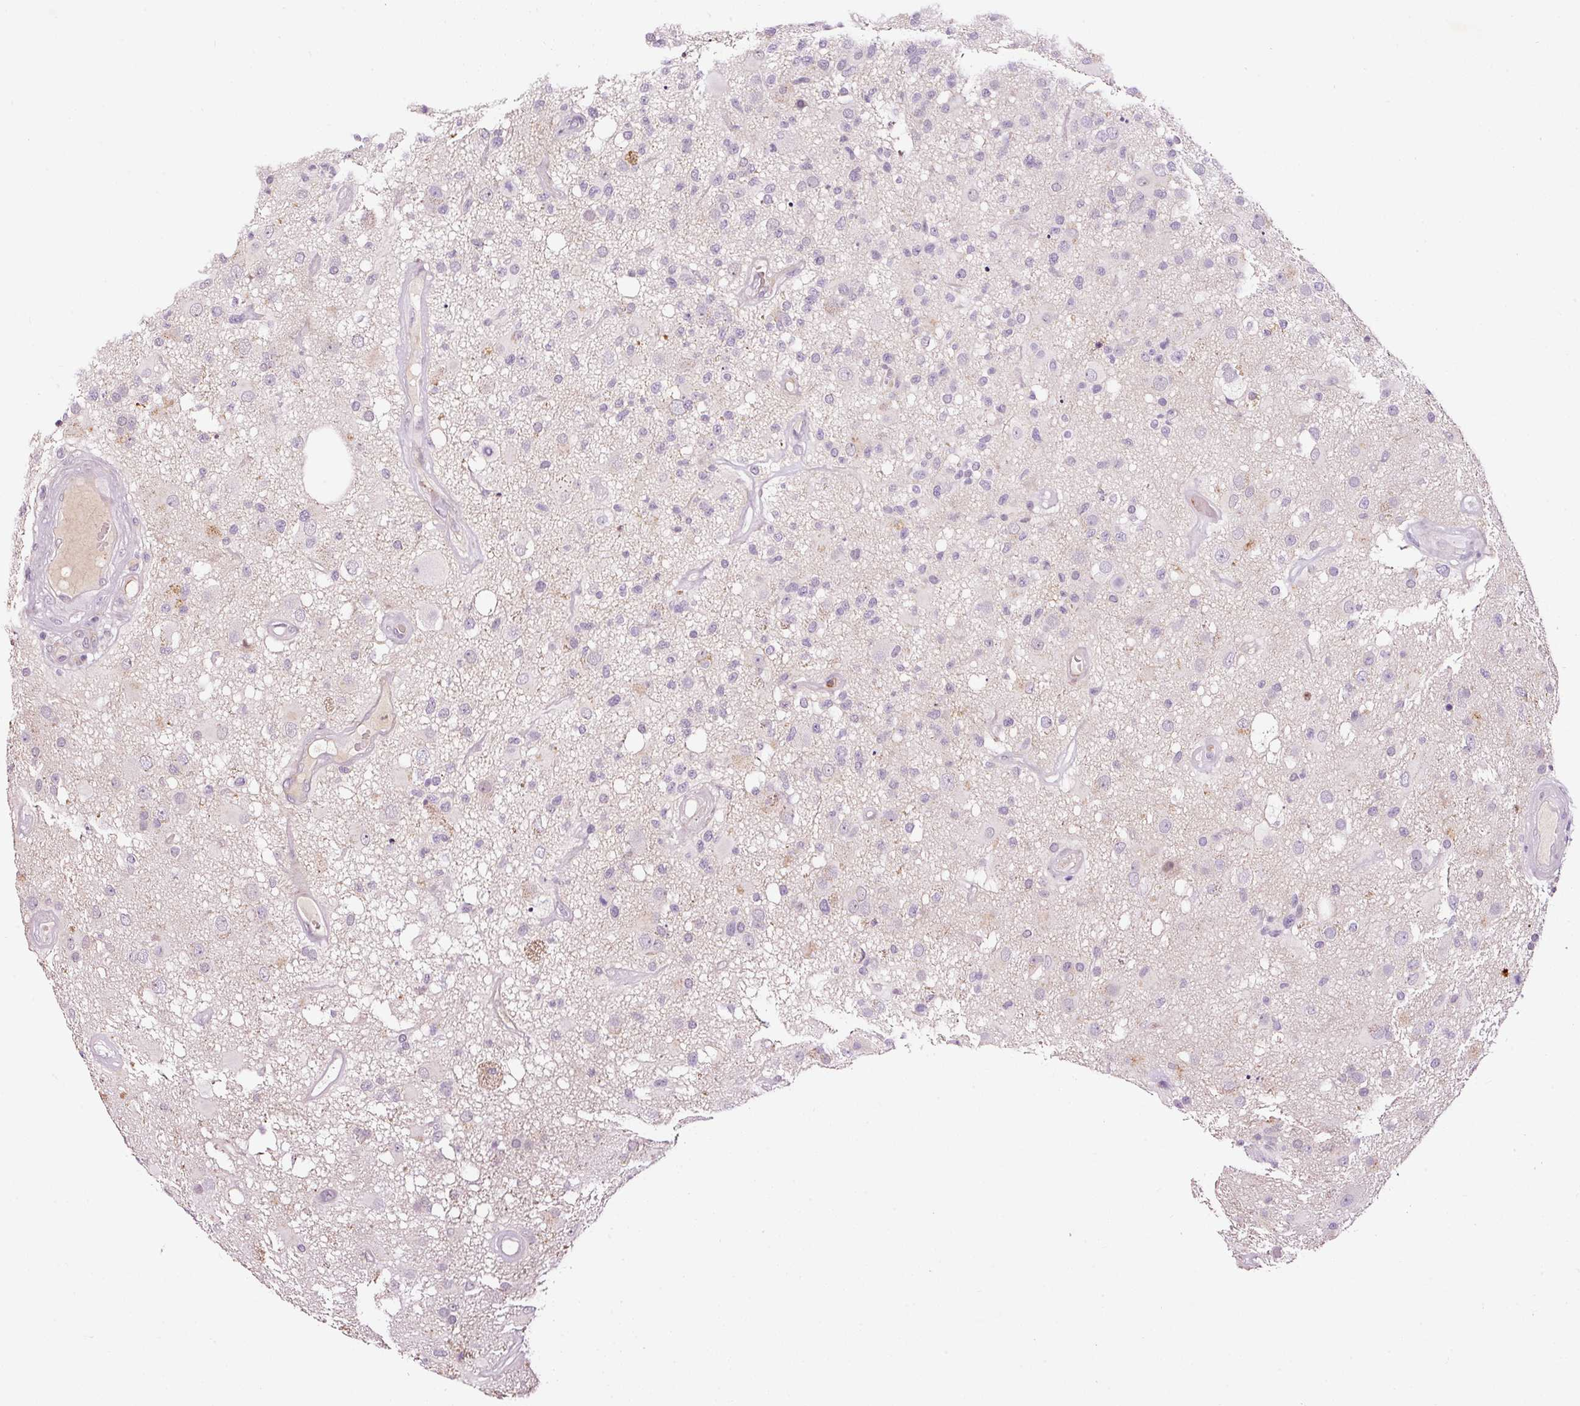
{"staining": {"intensity": "negative", "quantity": "none", "location": "none"}, "tissue": "glioma", "cell_type": "Tumor cells", "image_type": "cancer", "snomed": [{"axis": "morphology", "description": "Glioma, malignant, High grade"}, {"axis": "morphology", "description": "Glioblastoma, NOS"}, {"axis": "topography", "description": "Brain"}], "caption": "Image shows no protein staining in tumor cells of malignant glioma (high-grade) tissue. (DAB (3,3'-diaminobenzidine) immunohistochemistry visualized using brightfield microscopy, high magnification).", "gene": "ABCB4", "patient": {"sex": "male", "age": 60}}